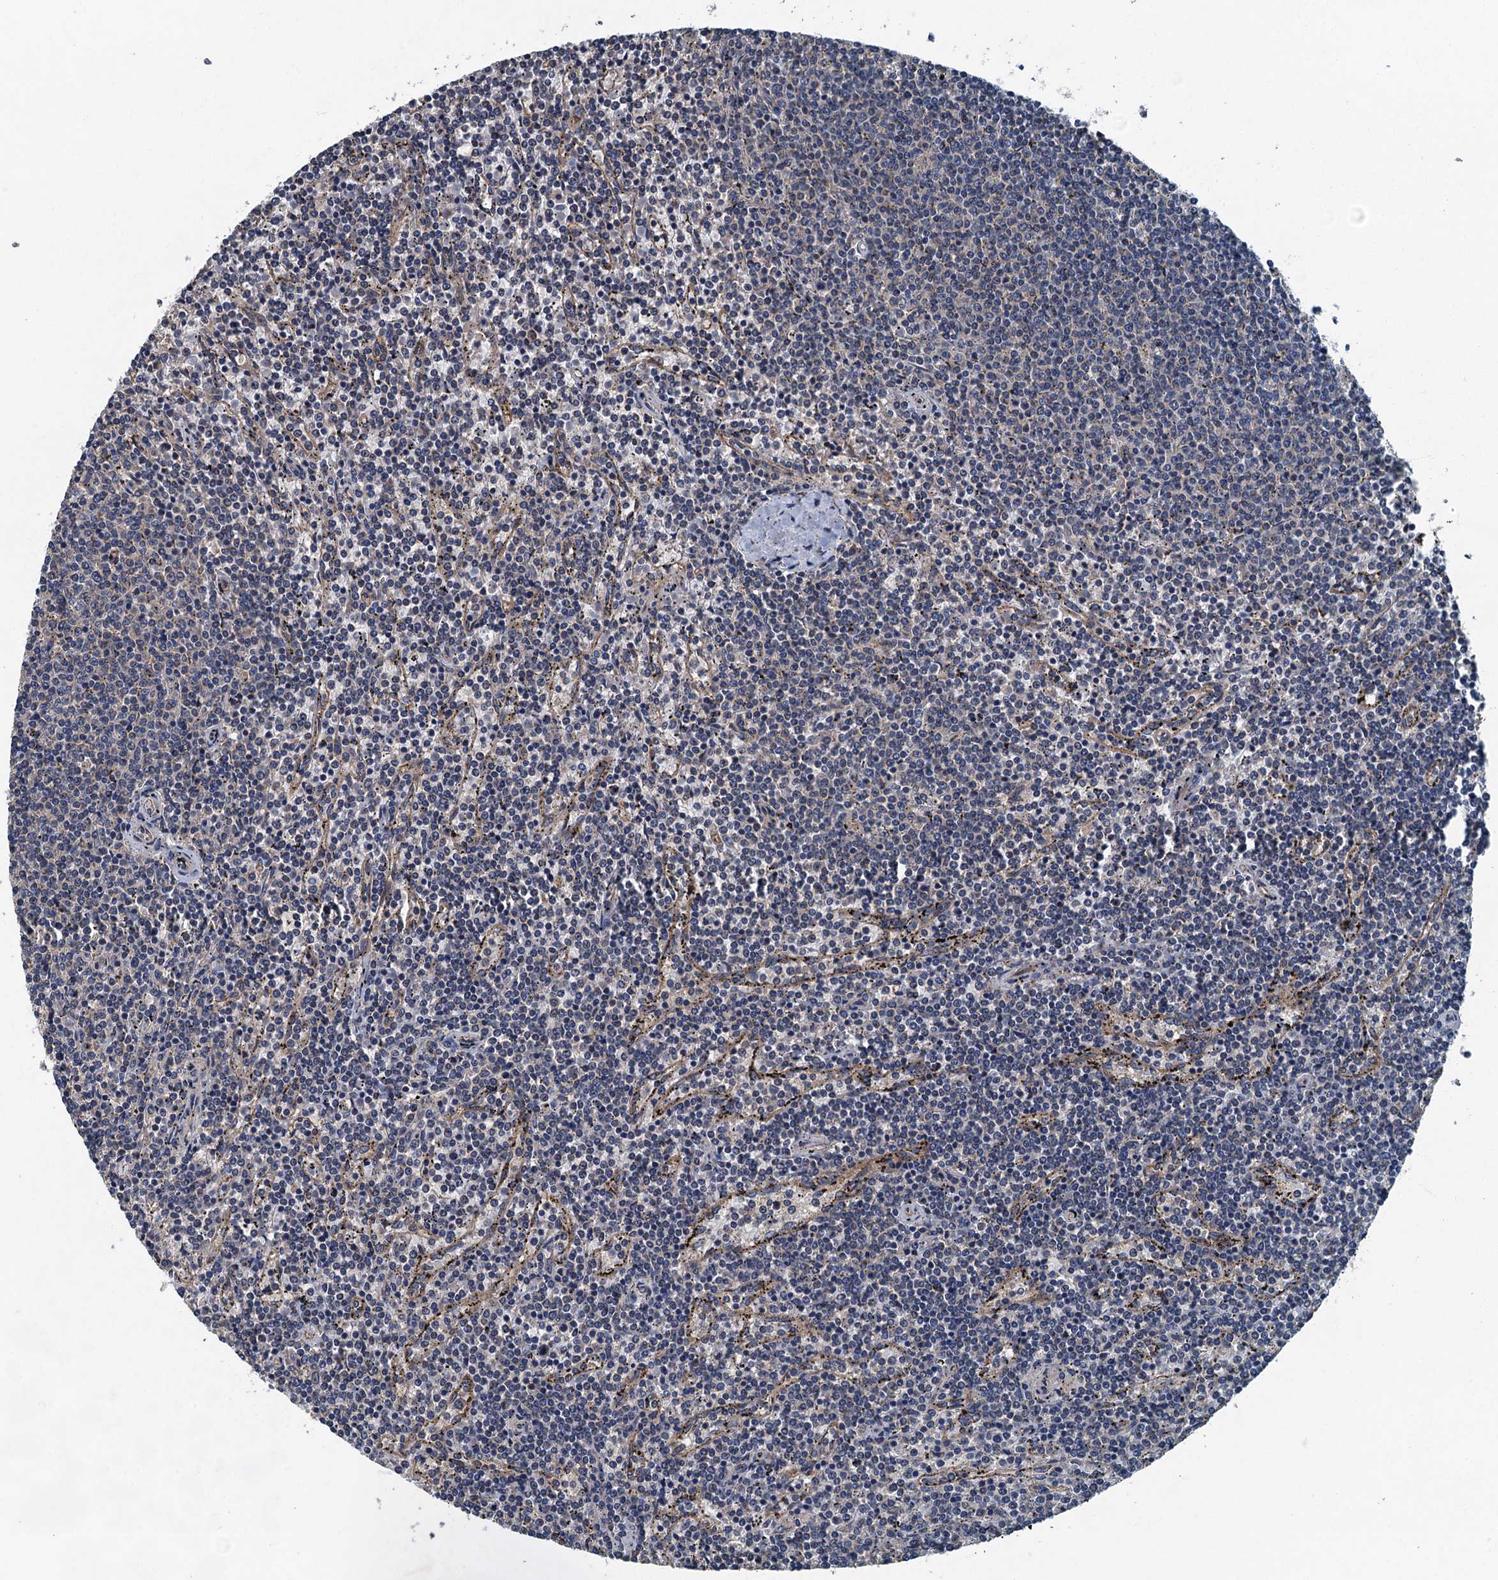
{"staining": {"intensity": "negative", "quantity": "none", "location": "none"}, "tissue": "lymphoma", "cell_type": "Tumor cells", "image_type": "cancer", "snomed": [{"axis": "morphology", "description": "Malignant lymphoma, non-Hodgkin's type, Low grade"}, {"axis": "topography", "description": "Spleen"}], "caption": "The image shows no significant expression in tumor cells of lymphoma. The staining is performed using DAB (3,3'-diaminobenzidine) brown chromogen with nuclei counter-stained in using hematoxylin.", "gene": "DDX49", "patient": {"sex": "female", "age": 50}}